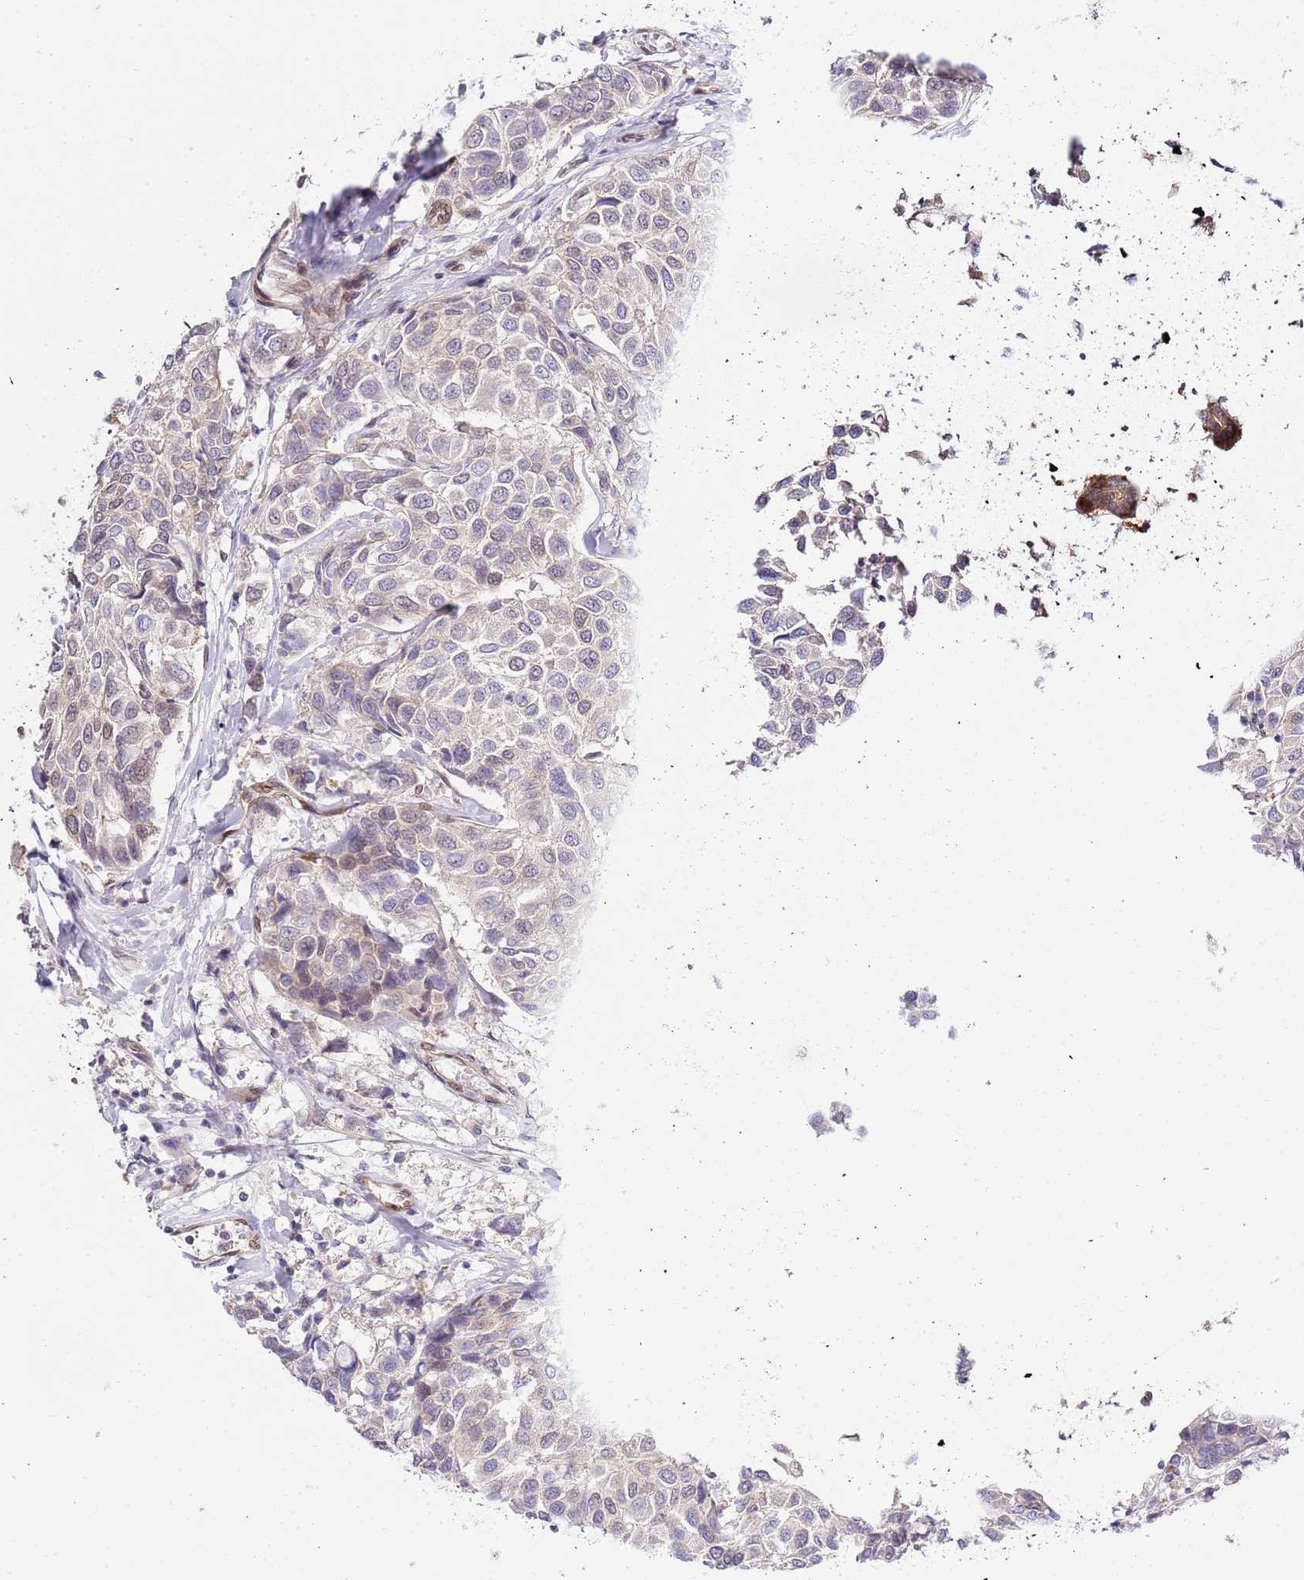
{"staining": {"intensity": "weak", "quantity": "<25%", "location": "nuclear"}, "tissue": "breast cancer", "cell_type": "Tumor cells", "image_type": "cancer", "snomed": [{"axis": "morphology", "description": "Duct carcinoma"}, {"axis": "topography", "description": "Breast"}], "caption": "There is no significant staining in tumor cells of breast invasive ductal carcinoma.", "gene": "TRIM37", "patient": {"sex": "female", "age": 55}}